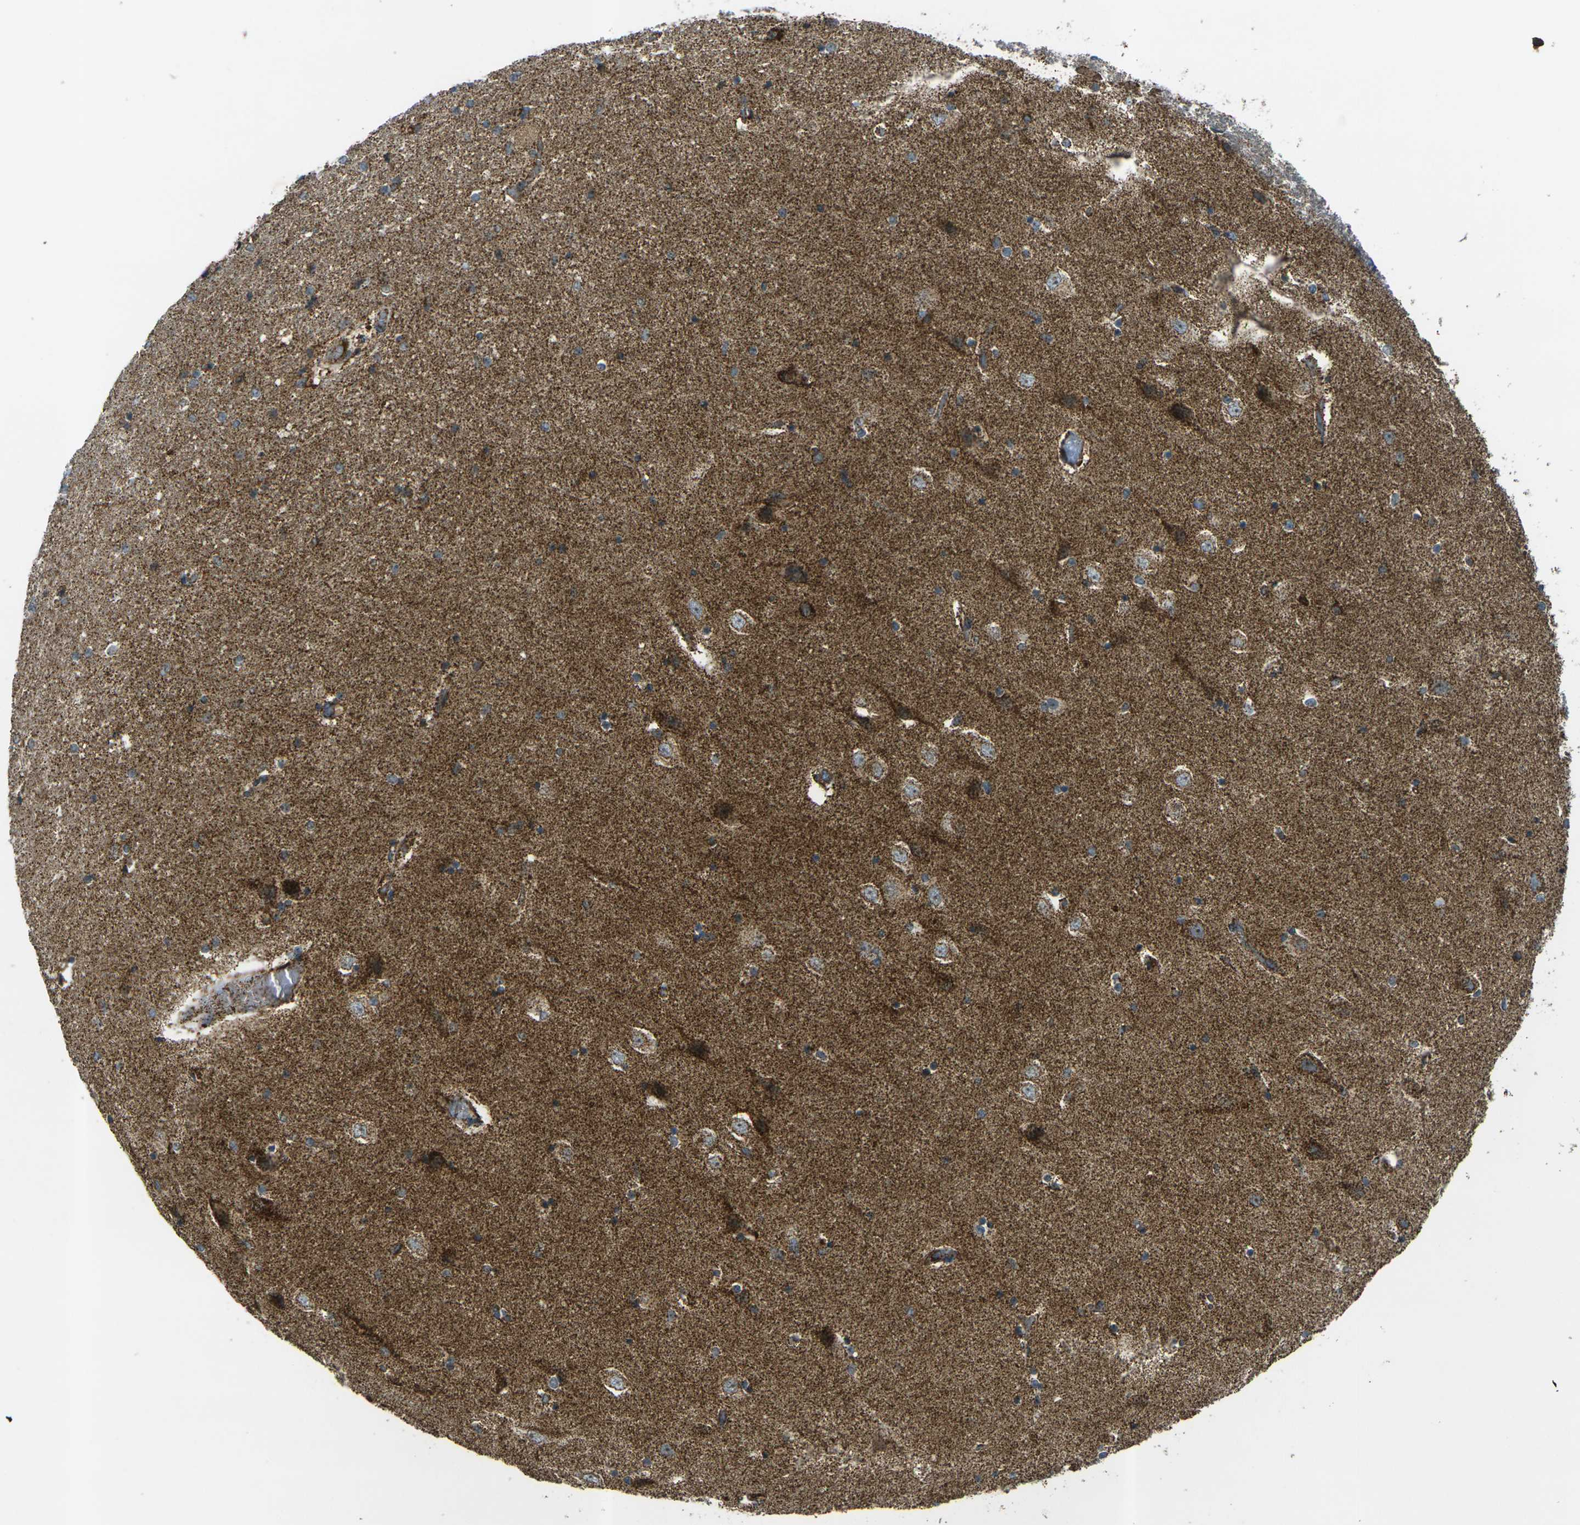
{"staining": {"intensity": "strong", "quantity": "25%-75%", "location": "cytoplasmic/membranous"}, "tissue": "hippocampus", "cell_type": "Glial cells", "image_type": "normal", "snomed": [{"axis": "morphology", "description": "Normal tissue, NOS"}, {"axis": "topography", "description": "Hippocampus"}], "caption": "Brown immunohistochemical staining in unremarkable human hippocampus displays strong cytoplasmic/membranous expression in approximately 25%-75% of glial cells.", "gene": "IGF1R", "patient": {"sex": "female", "age": 54}}